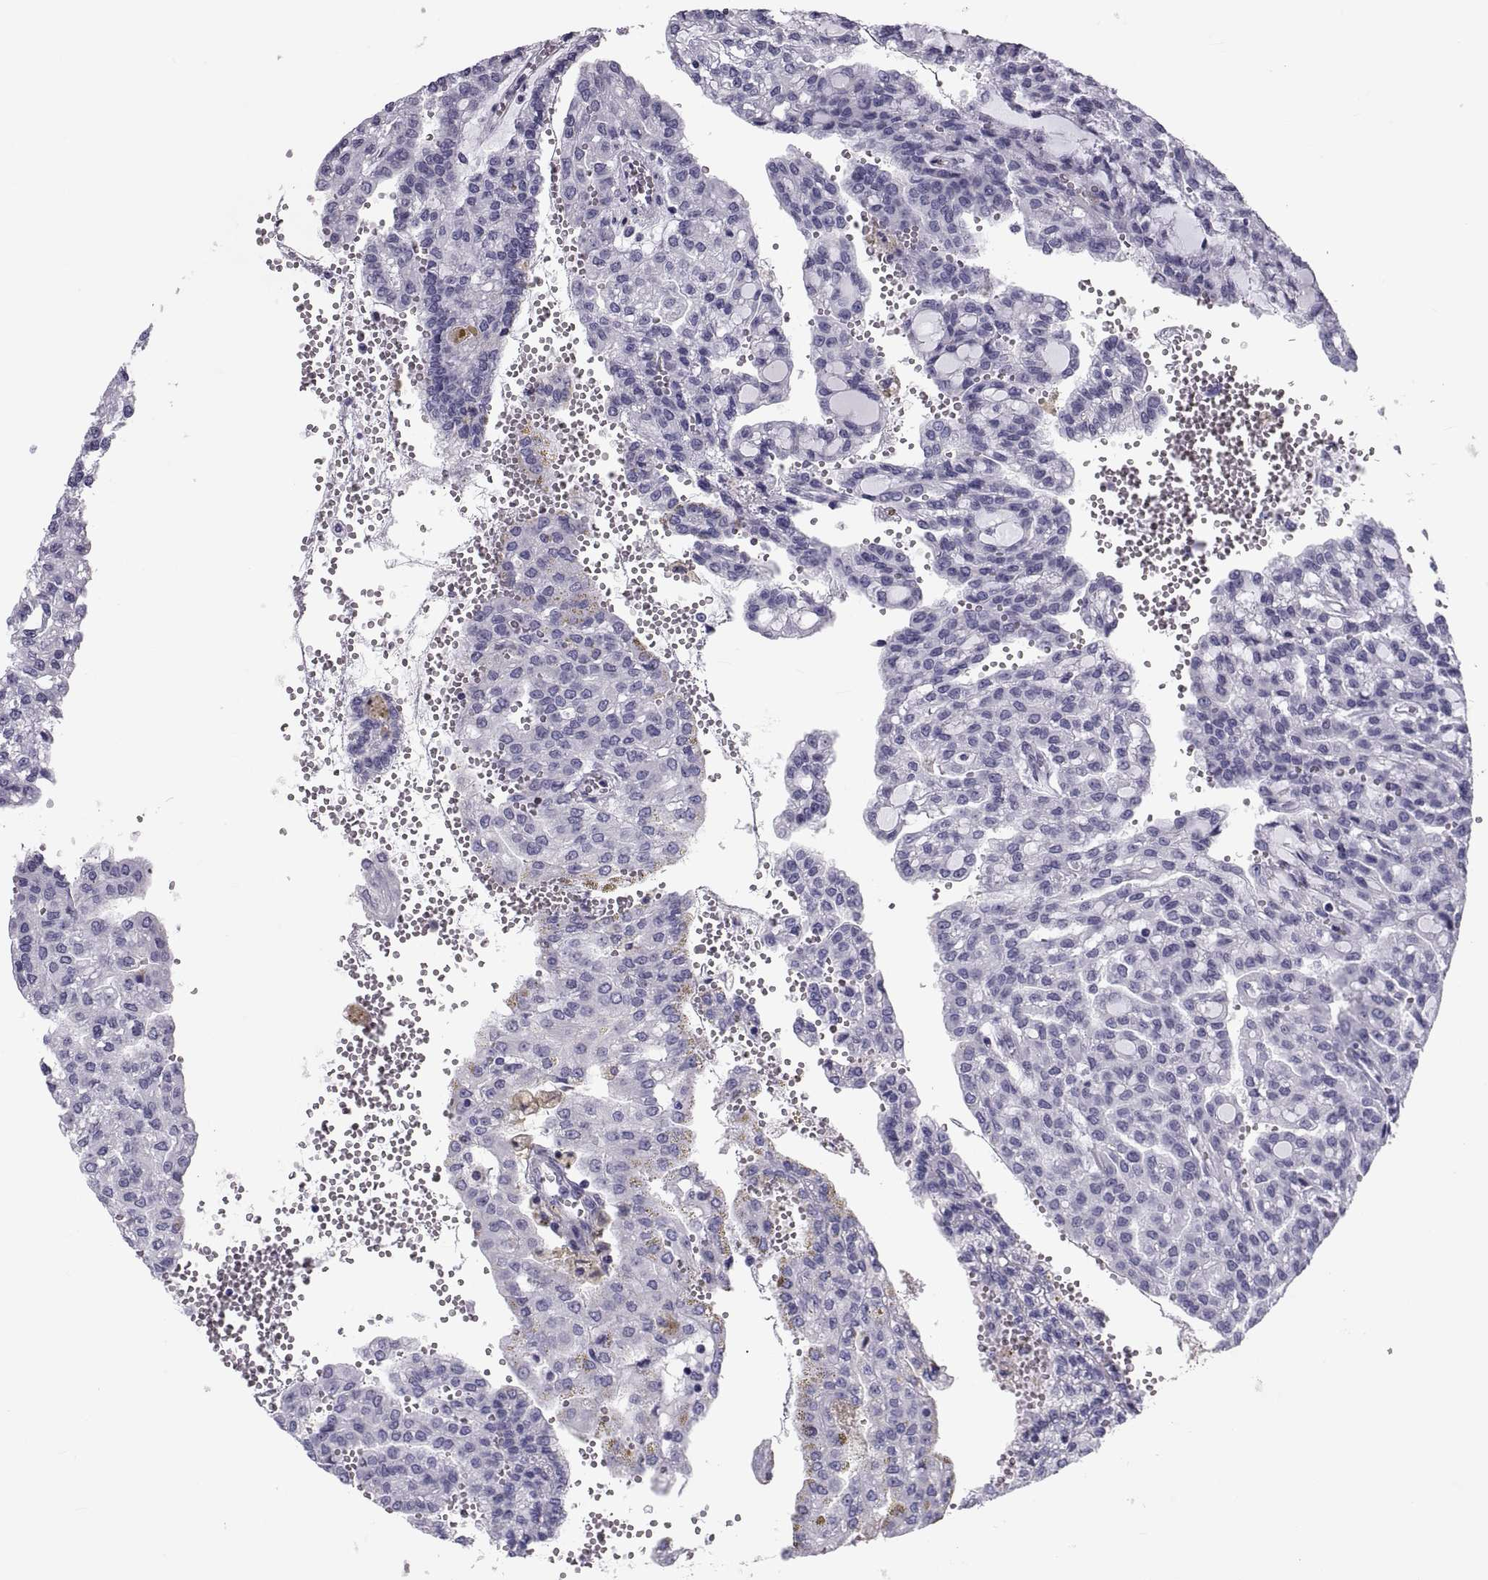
{"staining": {"intensity": "negative", "quantity": "none", "location": "none"}, "tissue": "renal cancer", "cell_type": "Tumor cells", "image_type": "cancer", "snomed": [{"axis": "morphology", "description": "Adenocarcinoma, NOS"}, {"axis": "topography", "description": "Kidney"}], "caption": "IHC histopathology image of renal cancer (adenocarcinoma) stained for a protein (brown), which displays no staining in tumor cells.", "gene": "DEFB129", "patient": {"sex": "male", "age": 63}}